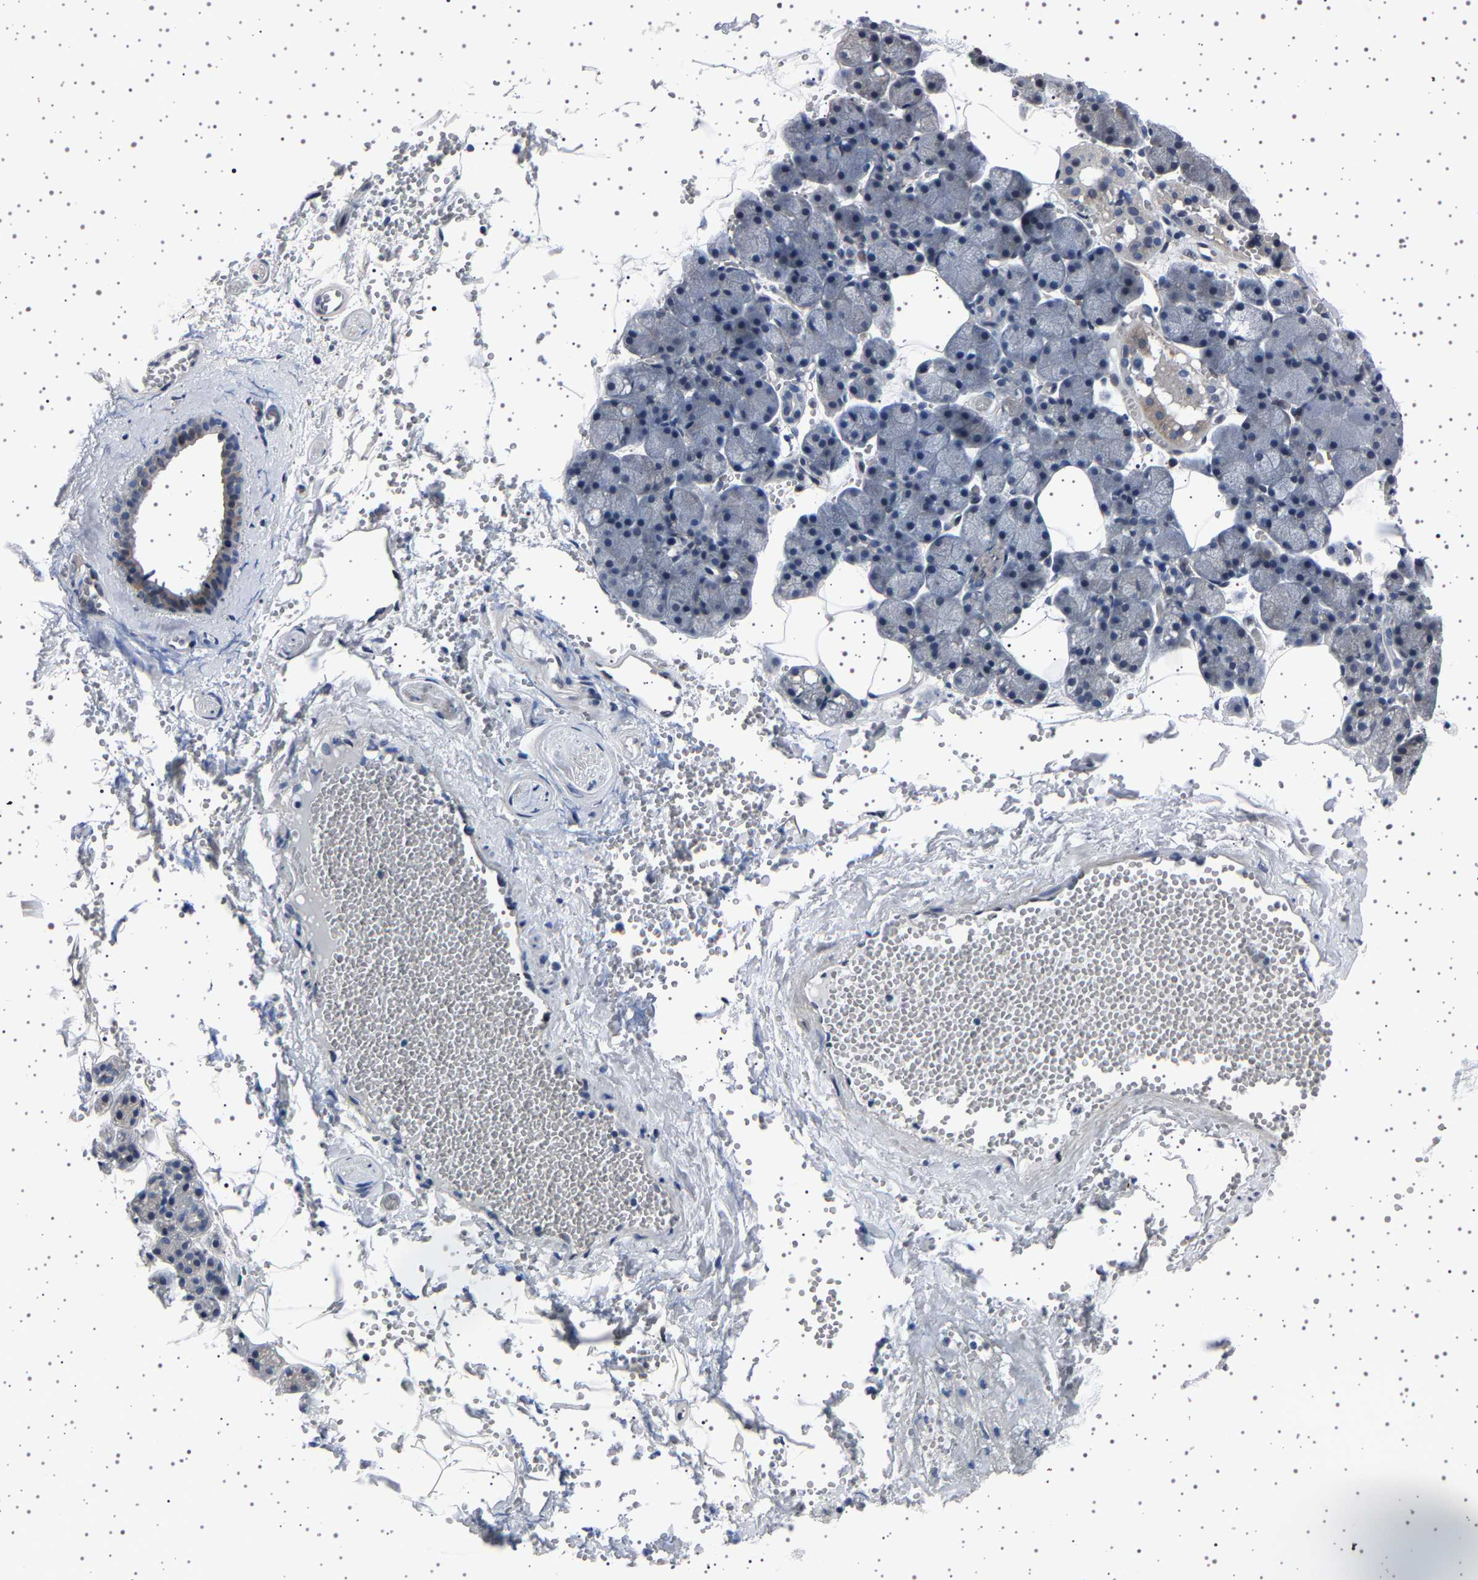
{"staining": {"intensity": "weak", "quantity": "<25%", "location": "cytoplasmic/membranous"}, "tissue": "salivary gland", "cell_type": "Glandular cells", "image_type": "normal", "snomed": [{"axis": "morphology", "description": "Normal tissue, NOS"}, {"axis": "topography", "description": "Salivary gland"}], "caption": "Immunohistochemical staining of unremarkable human salivary gland reveals no significant positivity in glandular cells. (IHC, brightfield microscopy, high magnification).", "gene": "PAK5", "patient": {"sex": "male", "age": 62}}